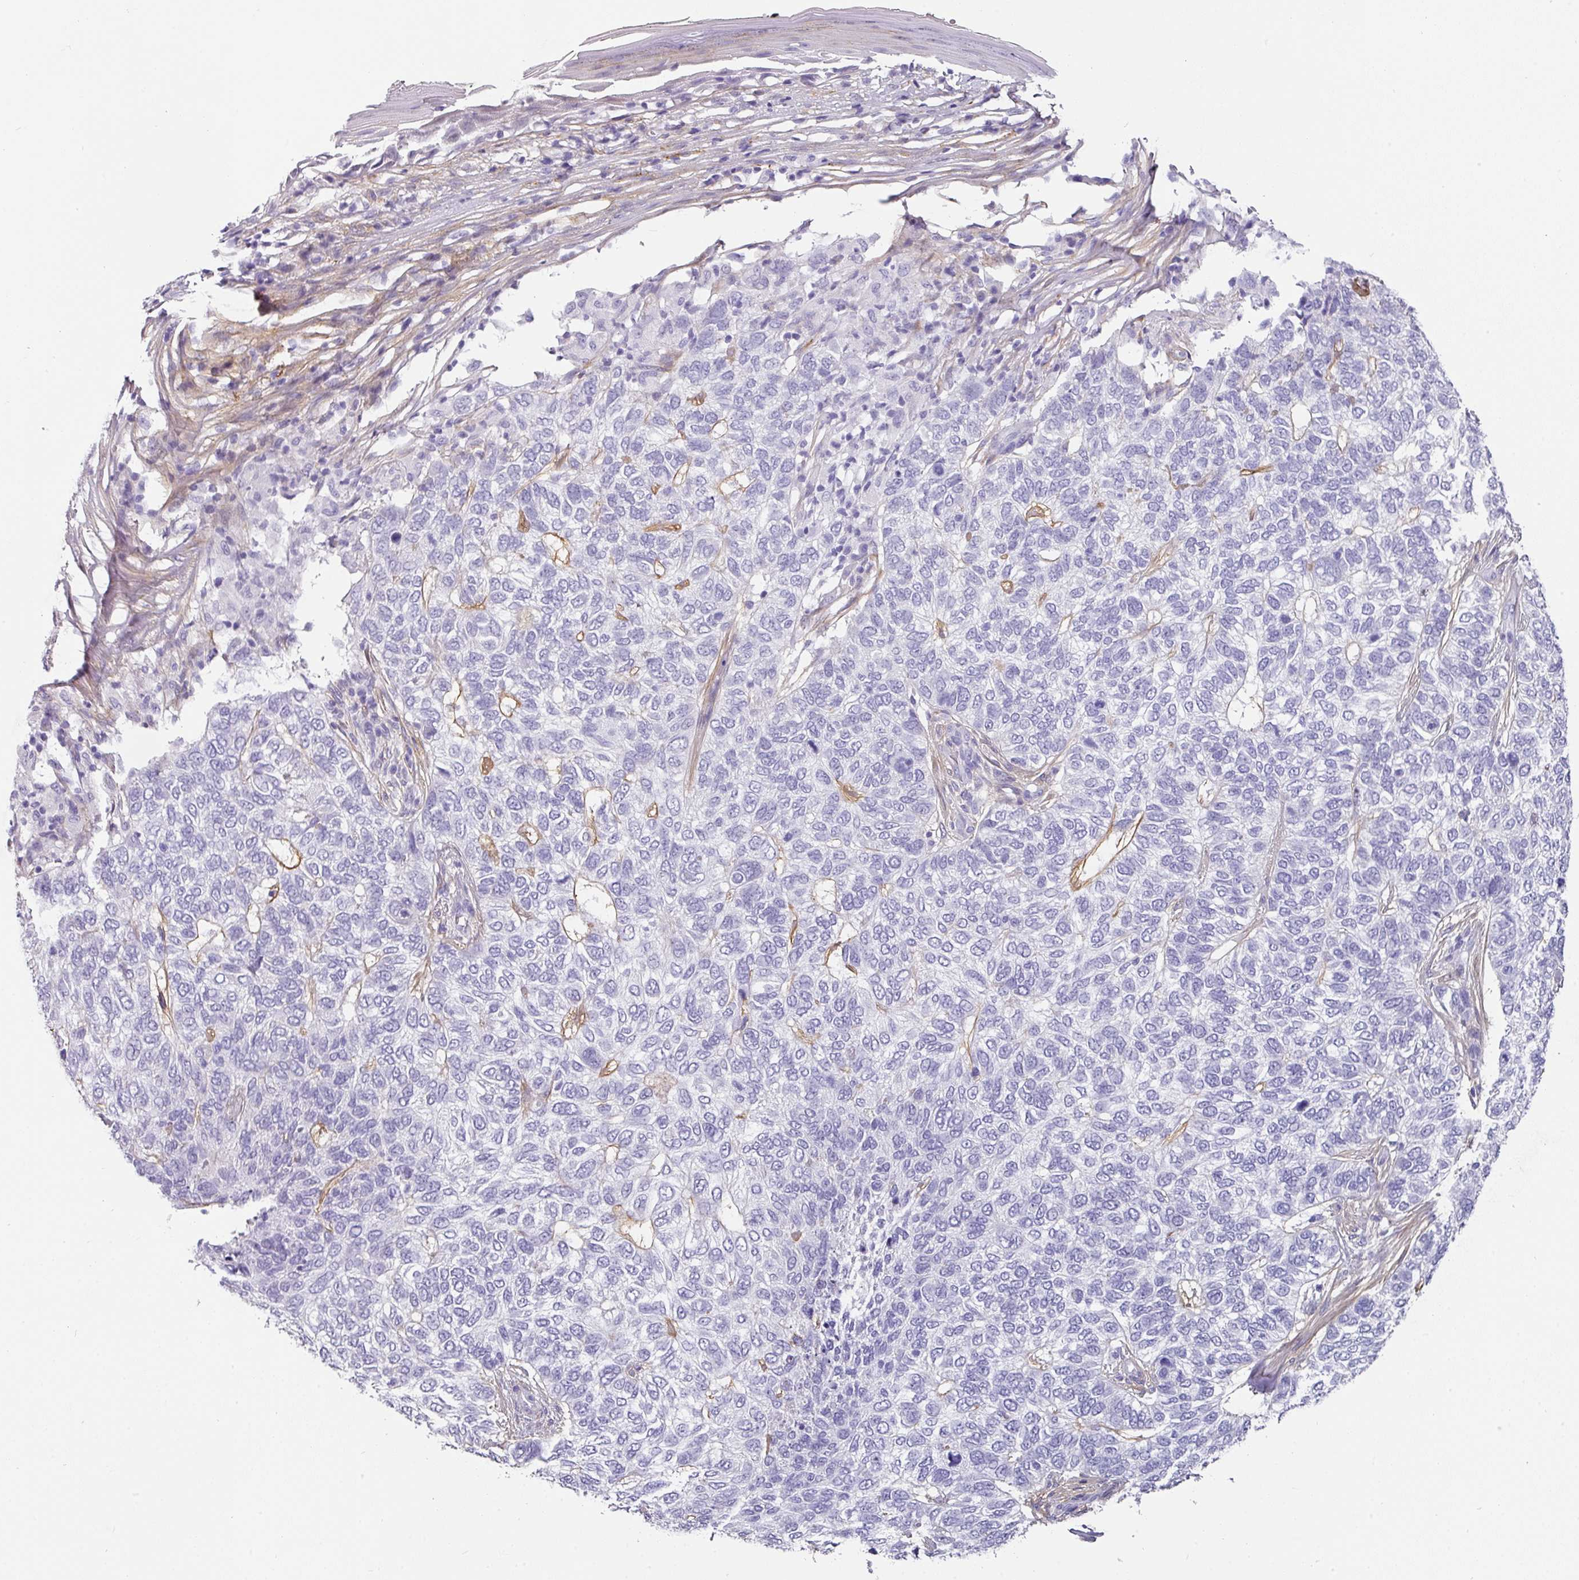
{"staining": {"intensity": "negative", "quantity": "none", "location": "none"}, "tissue": "skin cancer", "cell_type": "Tumor cells", "image_type": "cancer", "snomed": [{"axis": "morphology", "description": "Basal cell carcinoma"}, {"axis": "topography", "description": "Skin"}], "caption": "This is a micrograph of IHC staining of skin cancer, which shows no expression in tumor cells.", "gene": "ANKRD29", "patient": {"sex": "female", "age": 65}}